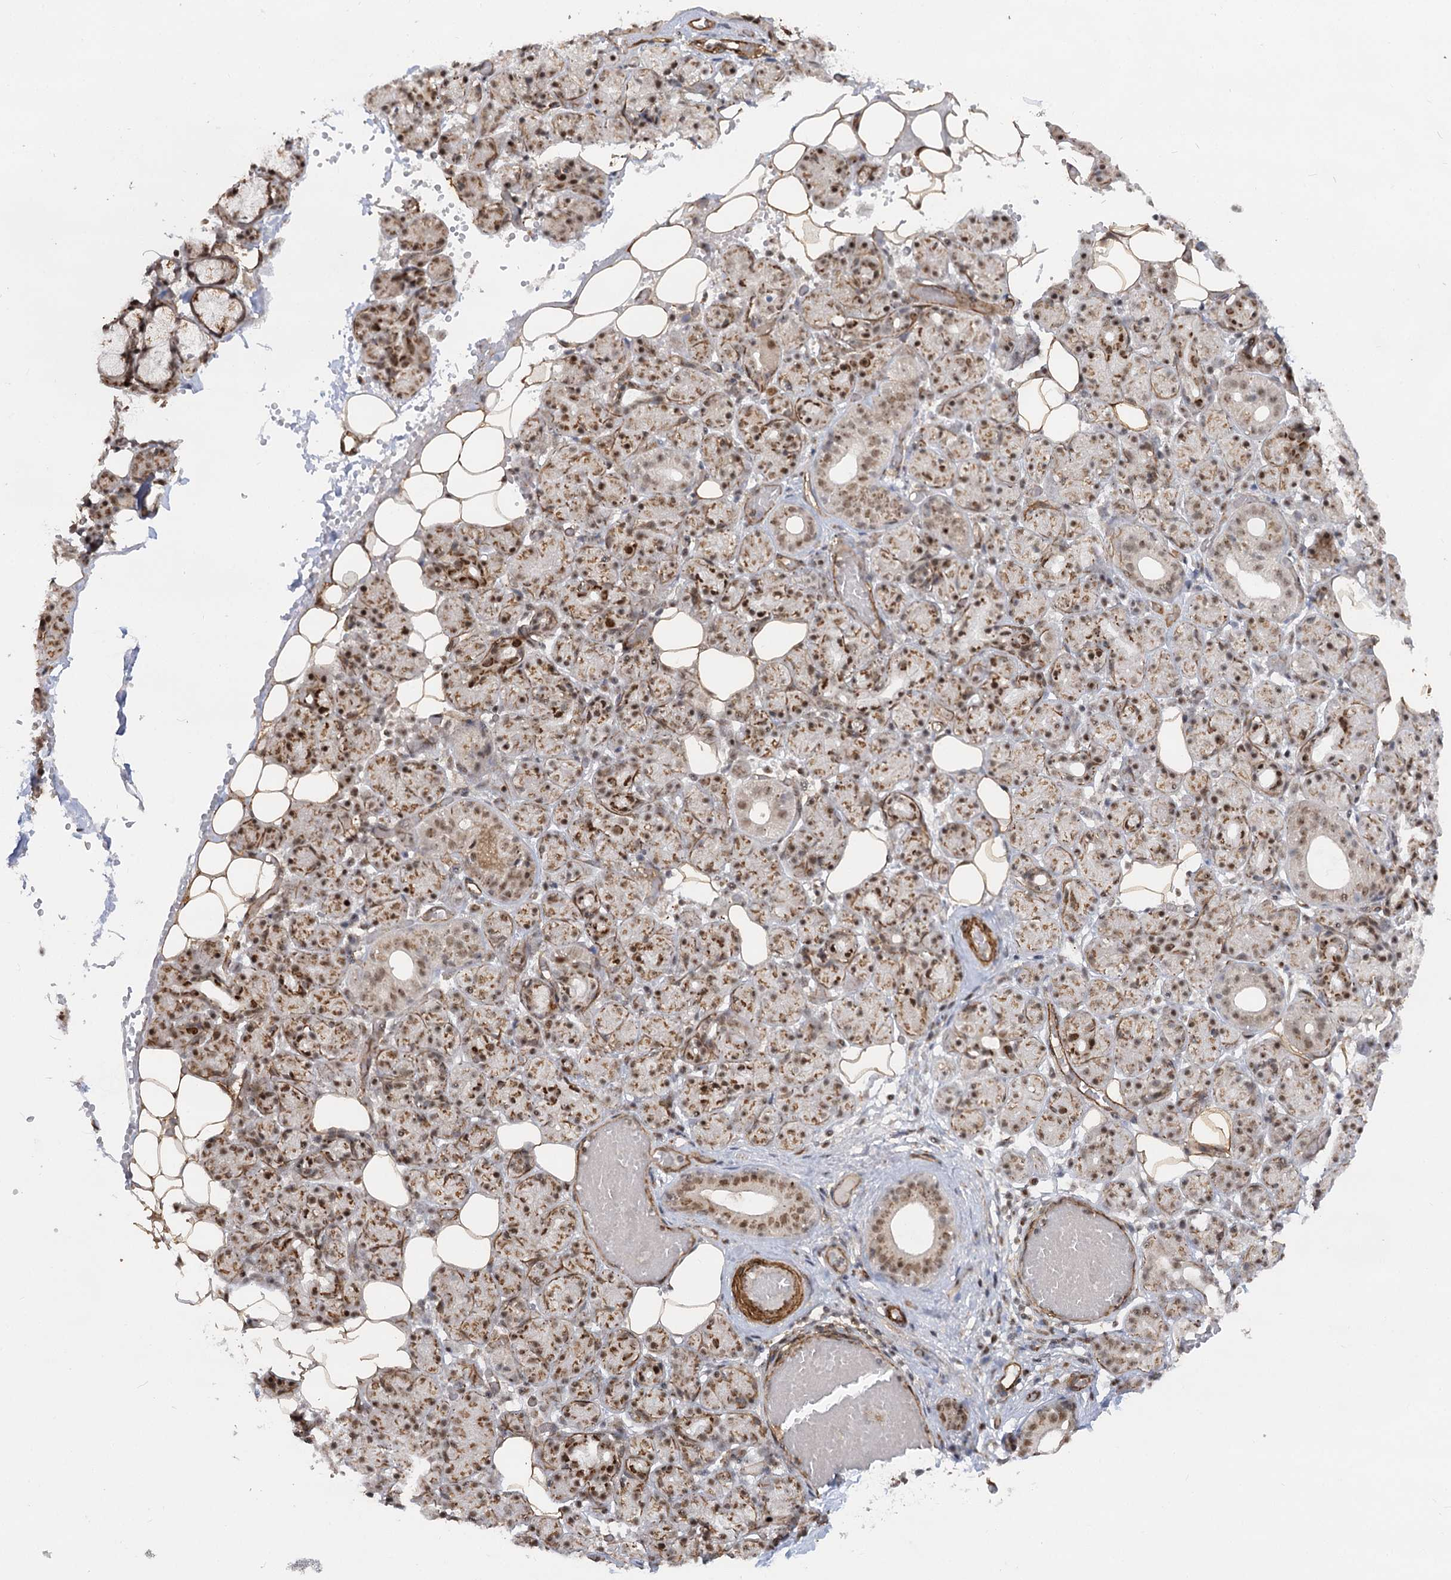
{"staining": {"intensity": "moderate", "quantity": ">75%", "location": "cytoplasmic/membranous,nuclear"}, "tissue": "salivary gland", "cell_type": "Glandular cells", "image_type": "normal", "snomed": [{"axis": "morphology", "description": "Normal tissue, NOS"}, {"axis": "topography", "description": "Salivary gland"}], "caption": "Immunohistochemical staining of benign human salivary gland displays medium levels of moderate cytoplasmic/membranous,nuclear expression in approximately >75% of glandular cells. The staining was performed using DAB, with brown indicating positive protein expression. Nuclei are stained blue with hematoxylin.", "gene": "GNL3L", "patient": {"sex": "male", "age": 63}}